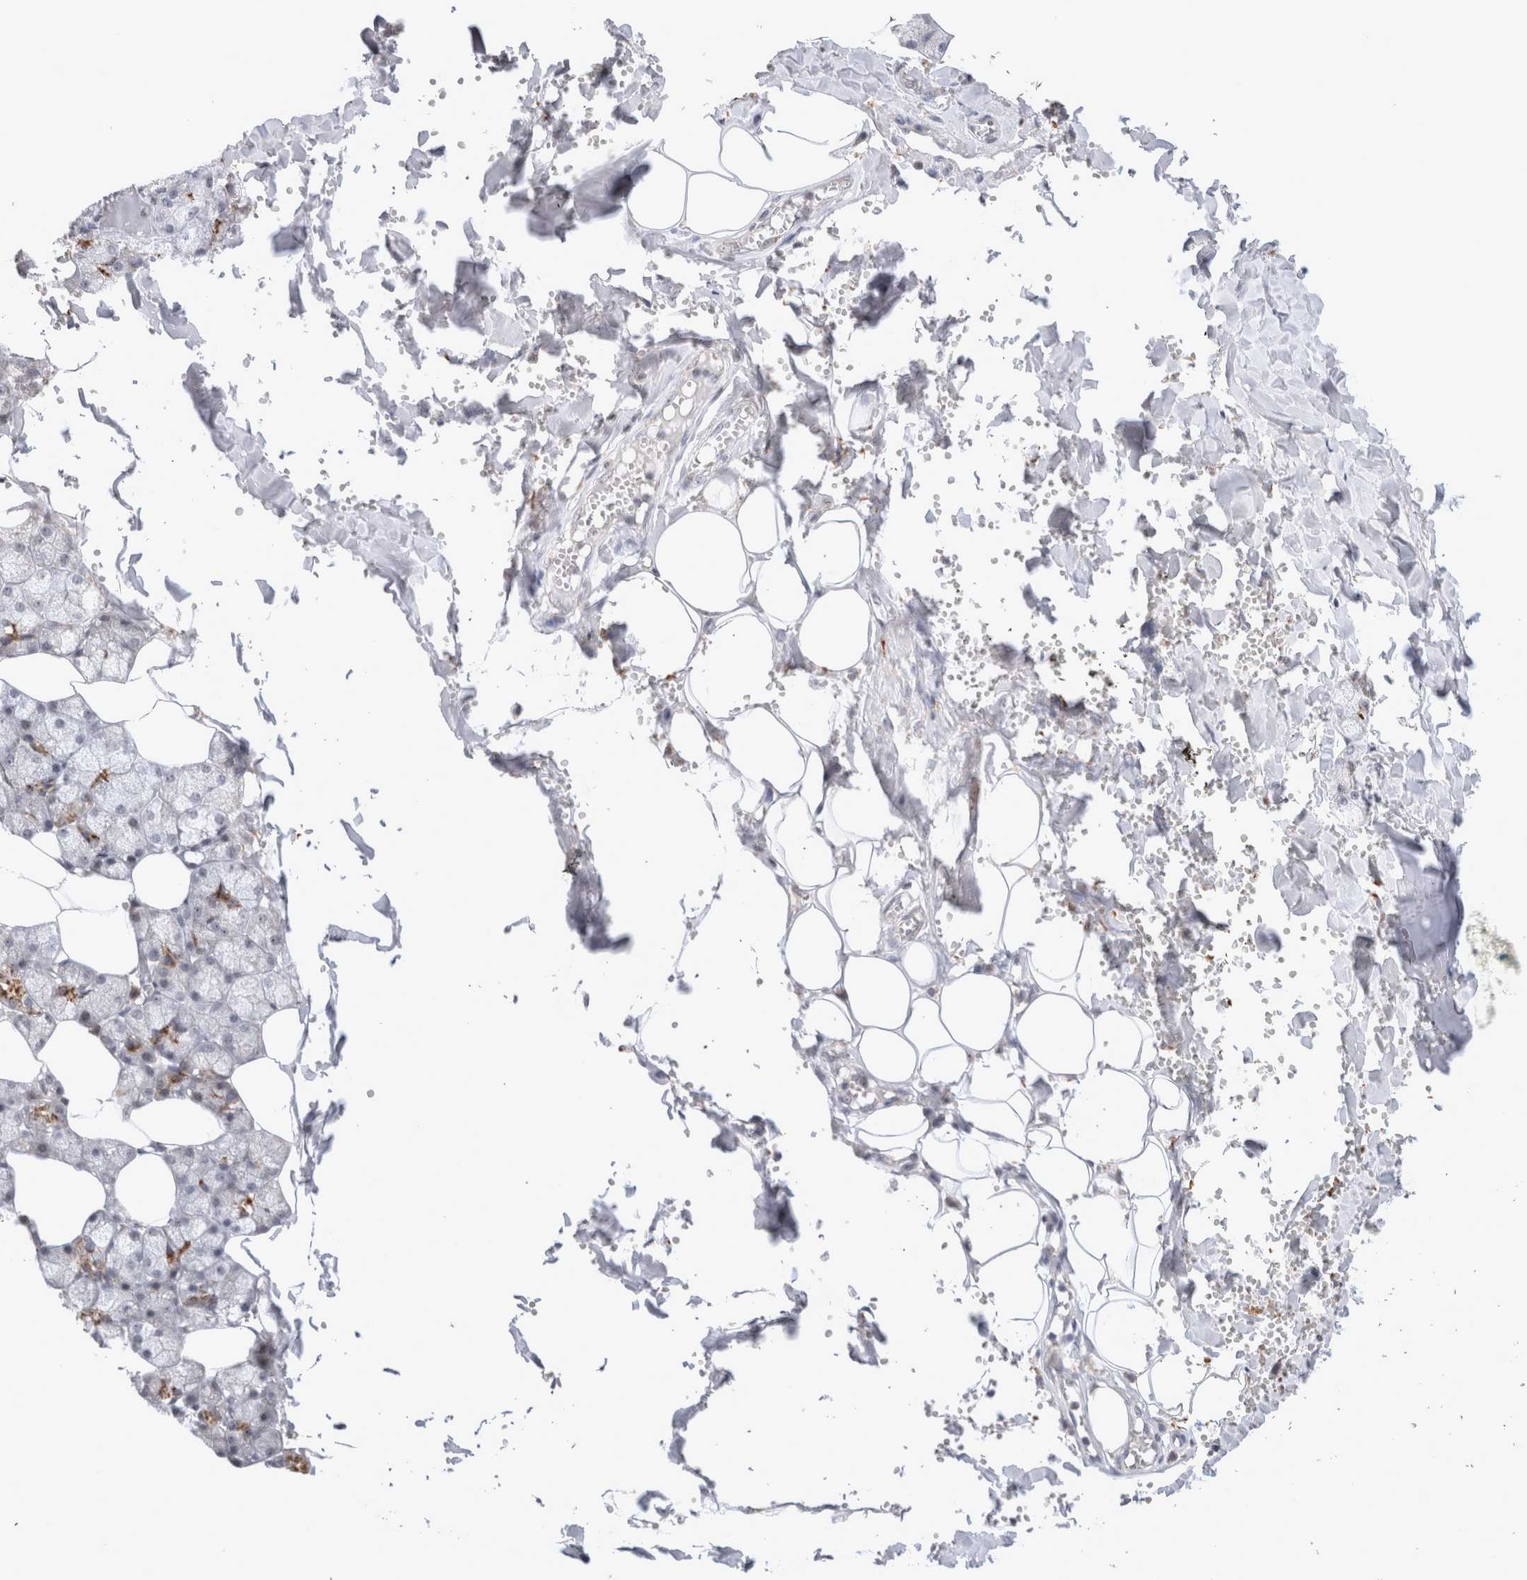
{"staining": {"intensity": "moderate", "quantity": "25%-75%", "location": "cytoplasmic/membranous"}, "tissue": "salivary gland", "cell_type": "Glandular cells", "image_type": "normal", "snomed": [{"axis": "morphology", "description": "Normal tissue, NOS"}, {"axis": "topography", "description": "Salivary gland"}], "caption": "This photomicrograph demonstrates immunohistochemistry (IHC) staining of benign salivary gland, with medium moderate cytoplasmic/membranous expression in about 25%-75% of glandular cells.", "gene": "MRPL37", "patient": {"sex": "male", "age": 62}}